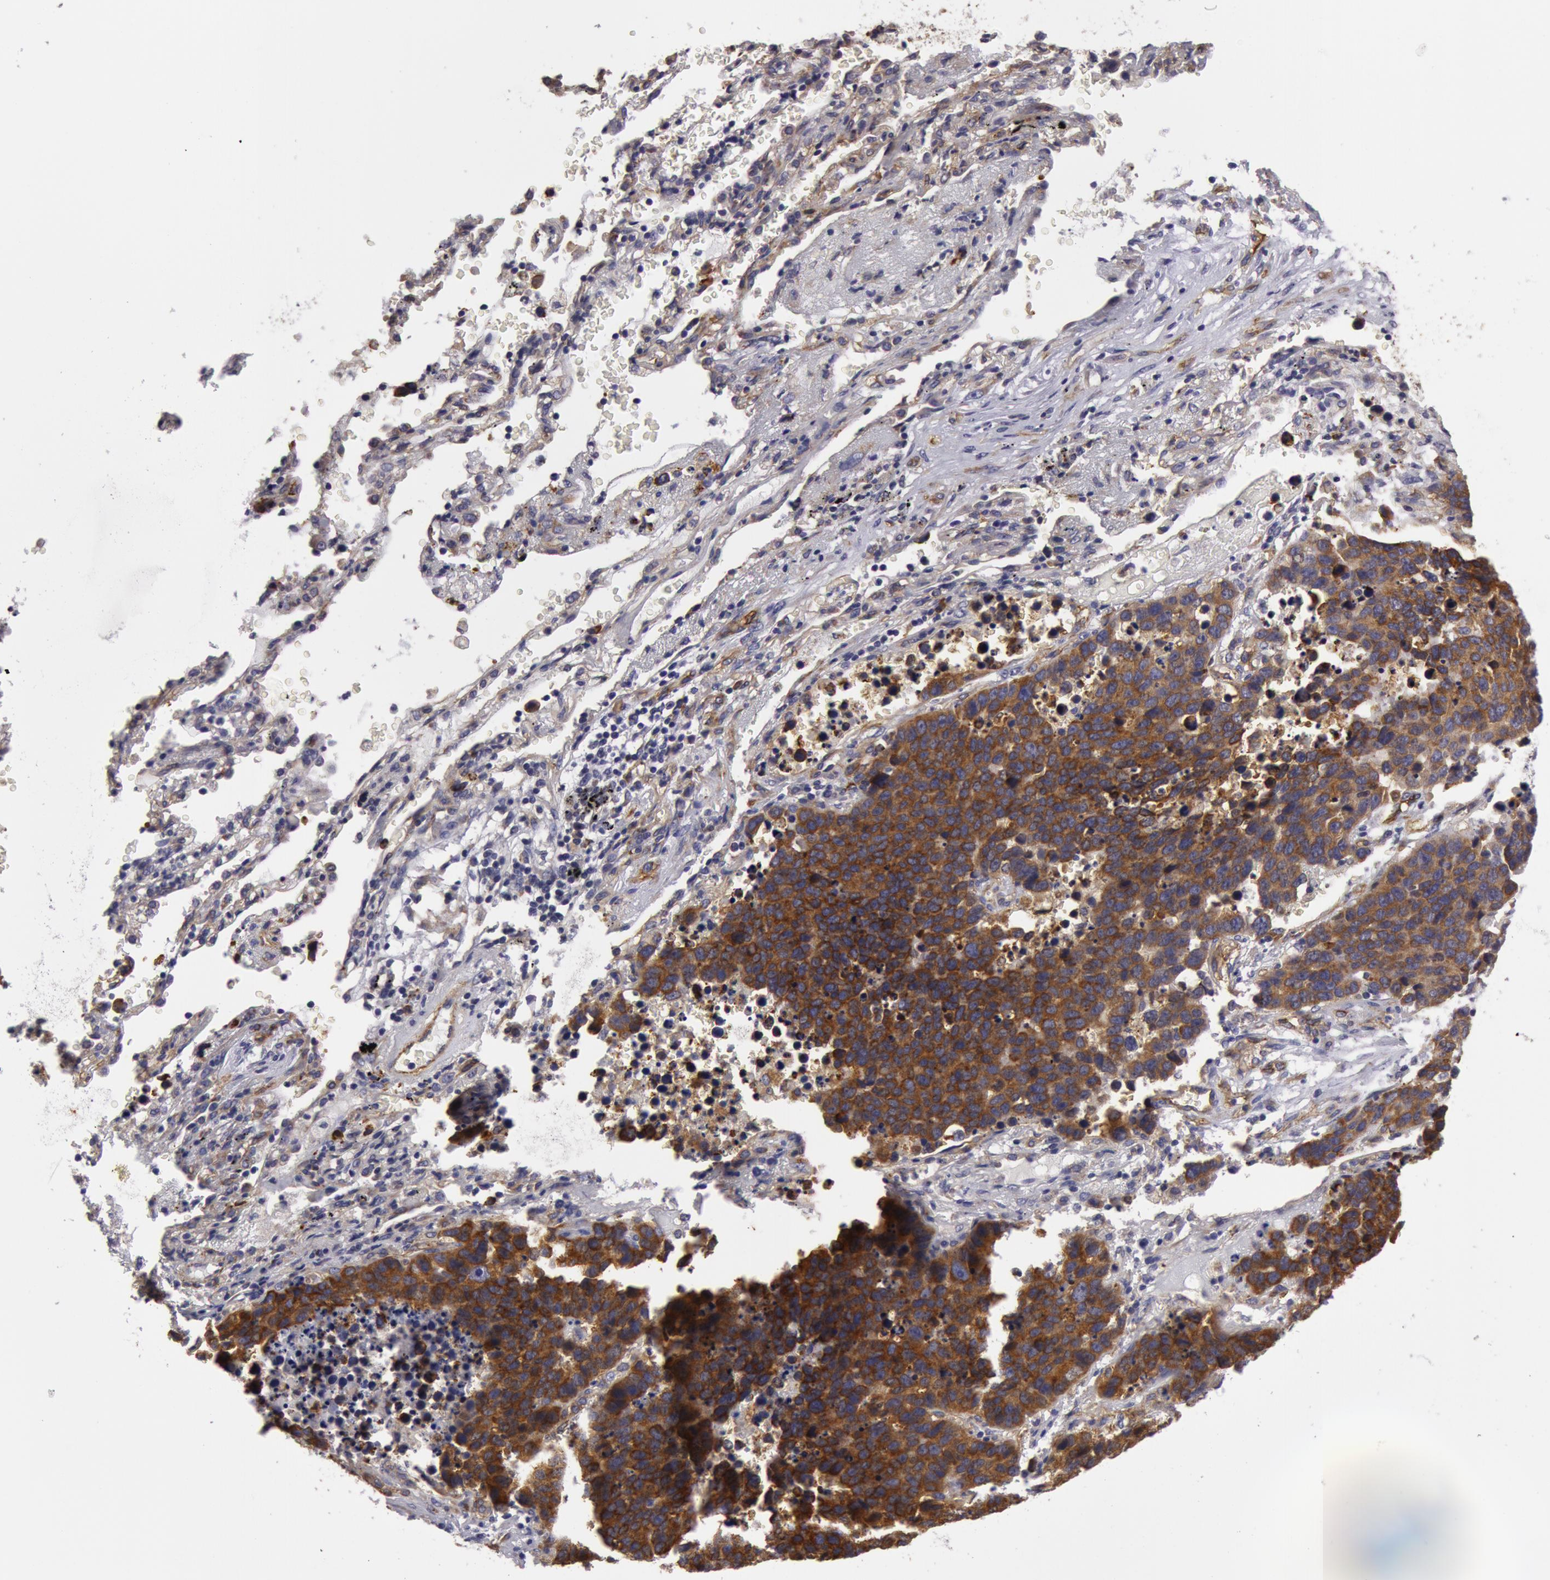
{"staining": {"intensity": "moderate", "quantity": ">75%", "location": "cytoplasmic/membranous"}, "tissue": "lung cancer", "cell_type": "Tumor cells", "image_type": "cancer", "snomed": [{"axis": "morphology", "description": "Carcinoid, malignant, NOS"}, {"axis": "topography", "description": "Lung"}], "caption": "IHC photomicrograph of neoplastic tissue: human lung malignant carcinoid stained using immunohistochemistry (IHC) shows medium levels of moderate protein expression localized specifically in the cytoplasmic/membranous of tumor cells, appearing as a cytoplasmic/membranous brown color.", "gene": "IL23A", "patient": {"sex": "male", "age": 60}}